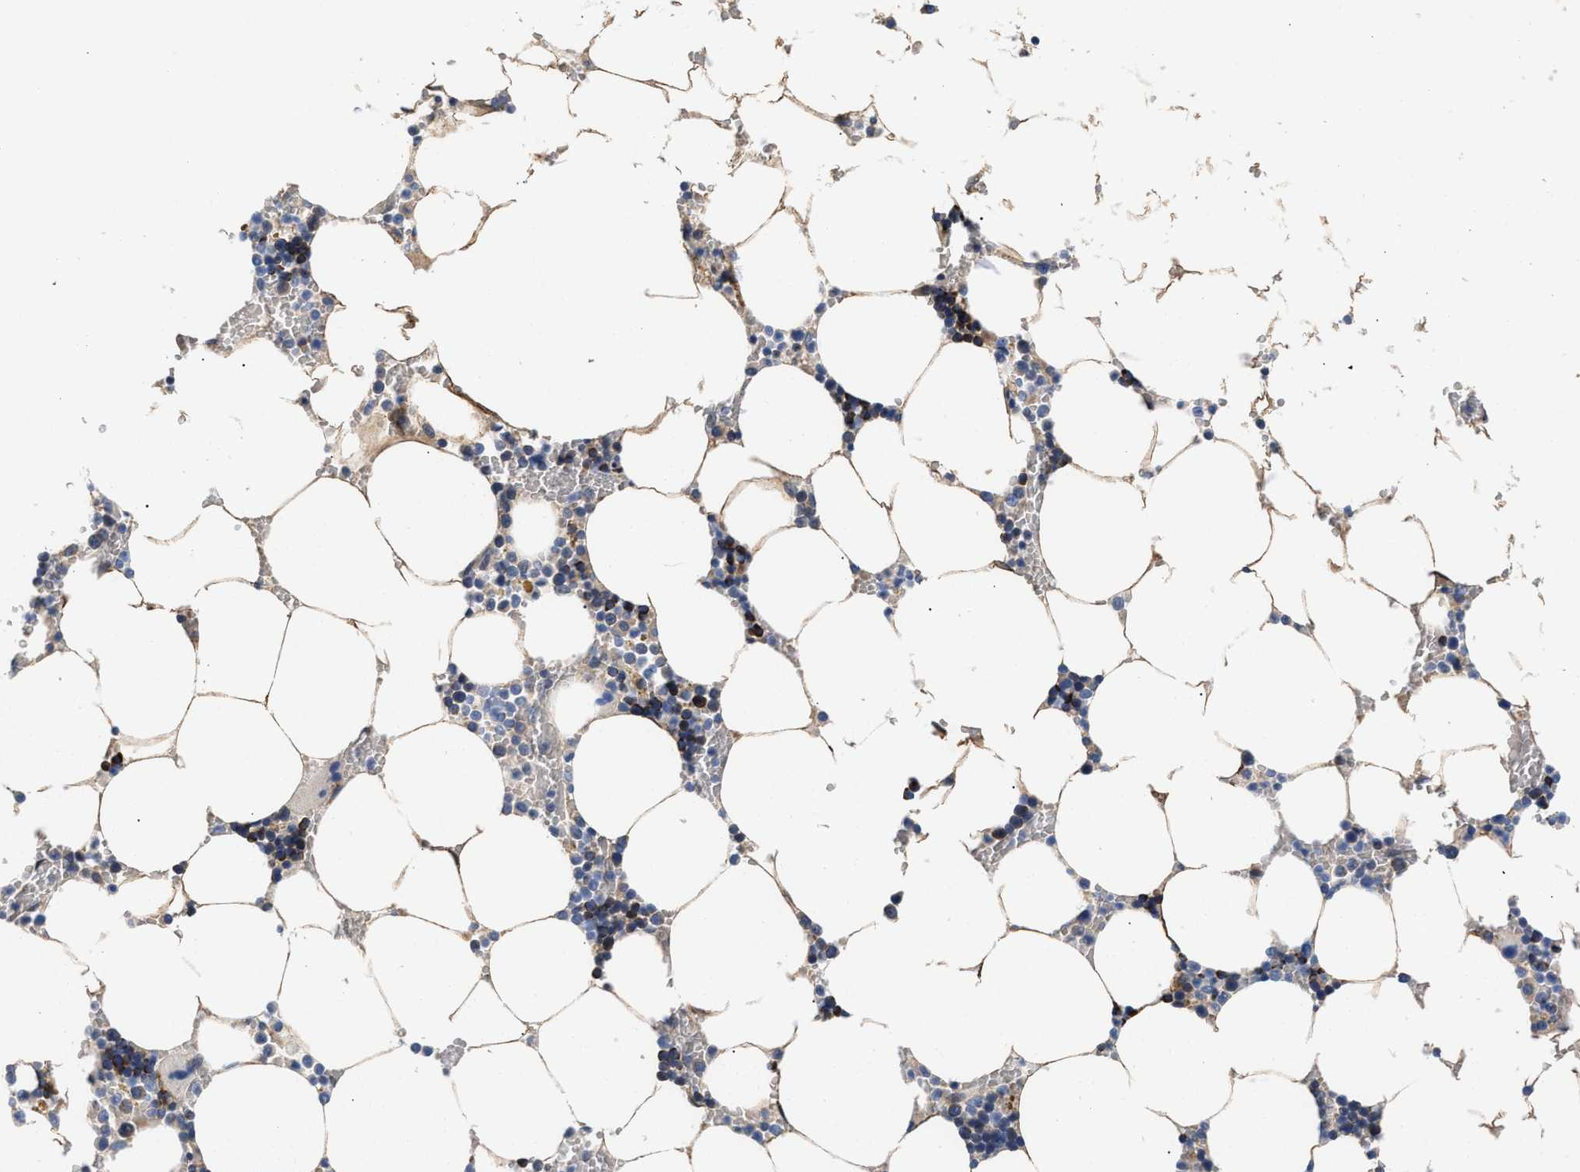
{"staining": {"intensity": "moderate", "quantity": "<25%", "location": "cytoplasmic/membranous"}, "tissue": "bone marrow", "cell_type": "Hematopoietic cells", "image_type": "normal", "snomed": [{"axis": "morphology", "description": "Normal tissue, NOS"}, {"axis": "topography", "description": "Bone marrow"}], "caption": "Immunohistochemistry (IHC) of unremarkable human bone marrow exhibits low levels of moderate cytoplasmic/membranous positivity in approximately <25% of hematopoietic cells.", "gene": "RINT1", "patient": {"sex": "male", "age": 70}}